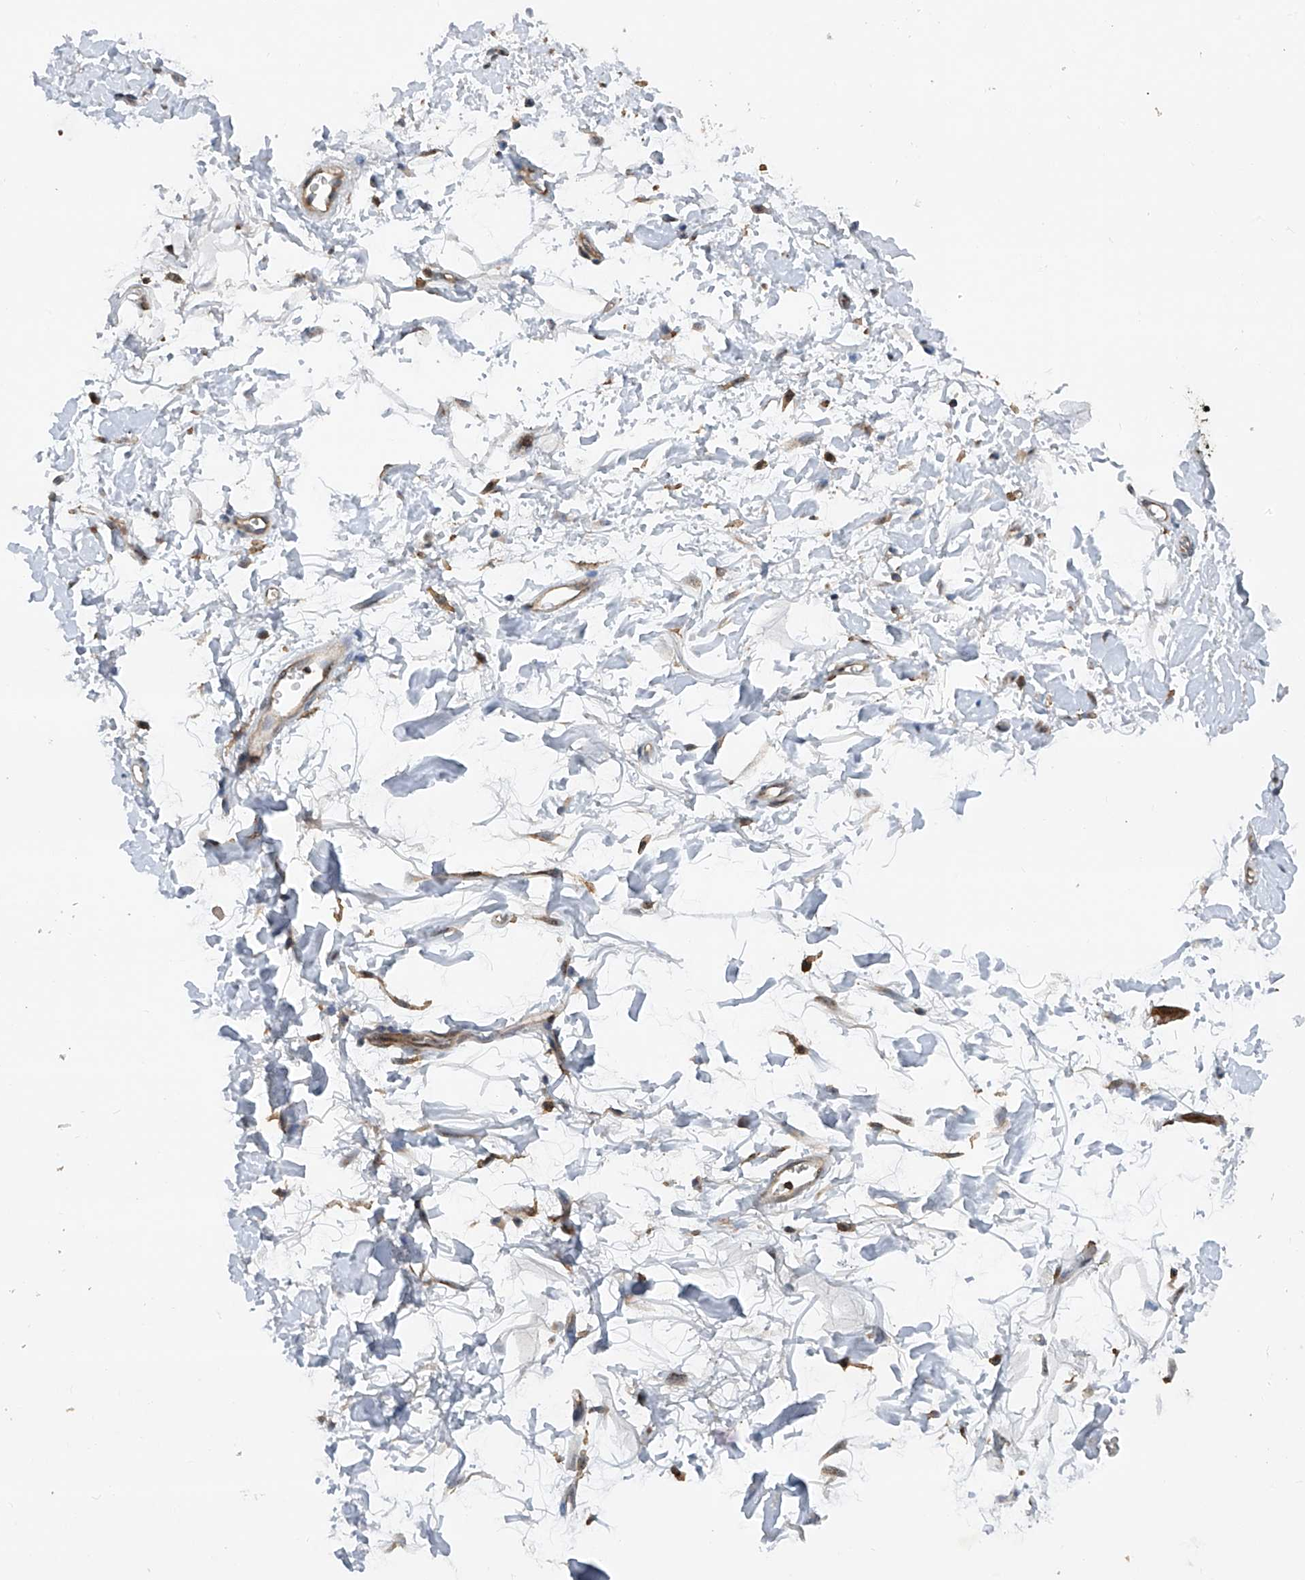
{"staining": {"intensity": "negative", "quantity": "none", "location": "none"}, "tissue": "adipose tissue", "cell_type": "Adipocytes", "image_type": "normal", "snomed": [{"axis": "morphology", "description": "Normal tissue, NOS"}, {"axis": "morphology", "description": "Adenocarcinoma, NOS"}, {"axis": "topography", "description": "Pancreas"}, {"axis": "topography", "description": "Peripheral nerve tissue"}], "caption": "Immunohistochemistry of normal human adipose tissue demonstrates no positivity in adipocytes. Brightfield microscopy of immunohistochemistry (IHC) stained with DAB (brown) and hematoxylin (blue), captured at high magnification.", "gene": "SMAP1", "patient": {"sex": "male", "age": 59}}